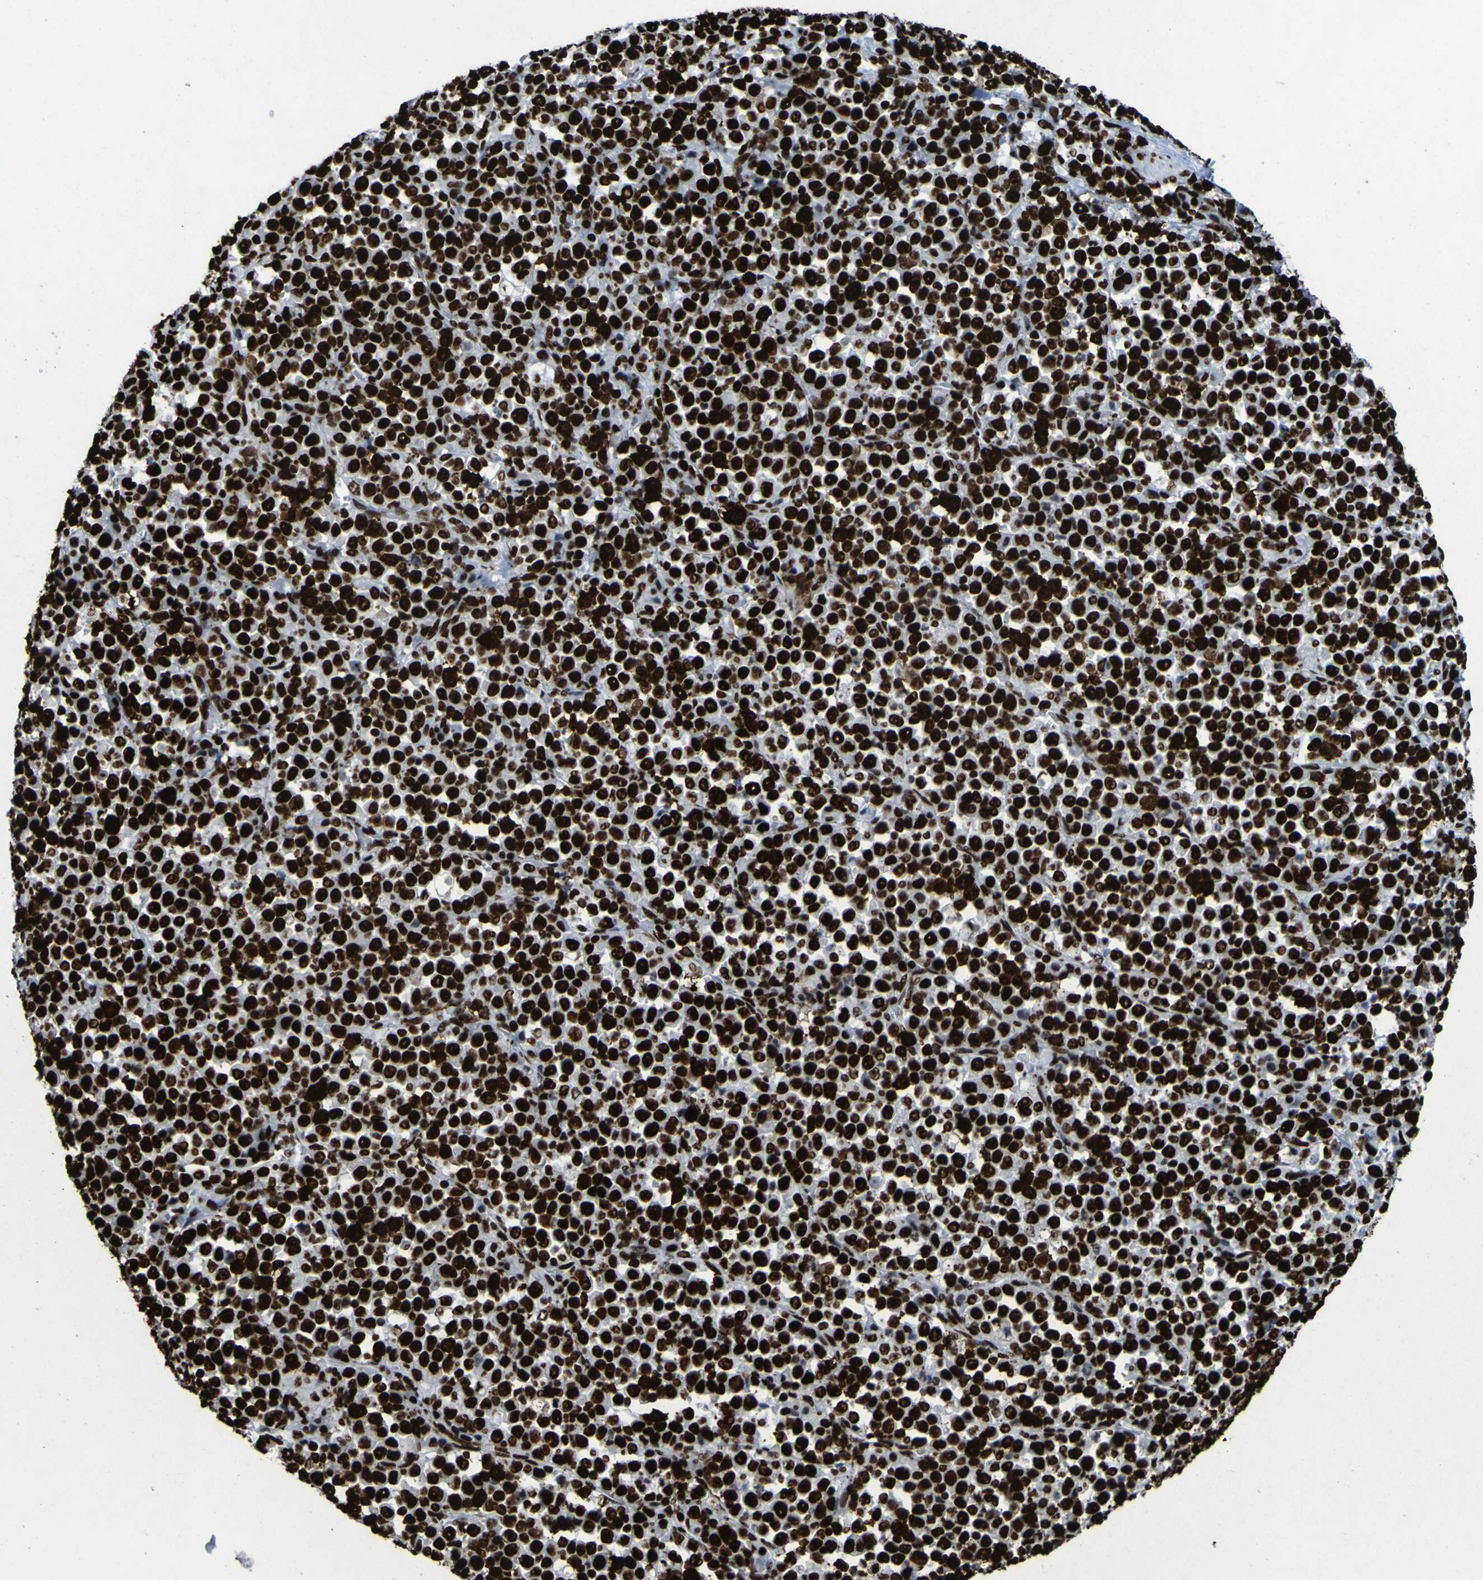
{"staining": {"intensity": "strong", "quantity": ">75%", "location": "nuclear"}, "tissue": "stomach cancer", "cell_type": "Tumor cells", "image_type": "cancer", "snomed": [{"axis": "morphology", "description": "Normal tissue, NOS"}, {"axis": "morphology", "description": "Adenocarcinoma, NOS"}, {"axis": "topography", "description": "Stomach, upper"}, {"axis": "topography", "description": "Stomach"}], "caption": "Protein staining of stomach cancer tissue reveals strong nuclear expression in about >75% of tumor cells.", "gene": "NPM1", "patient": {"sex": "male", "age": 59}}